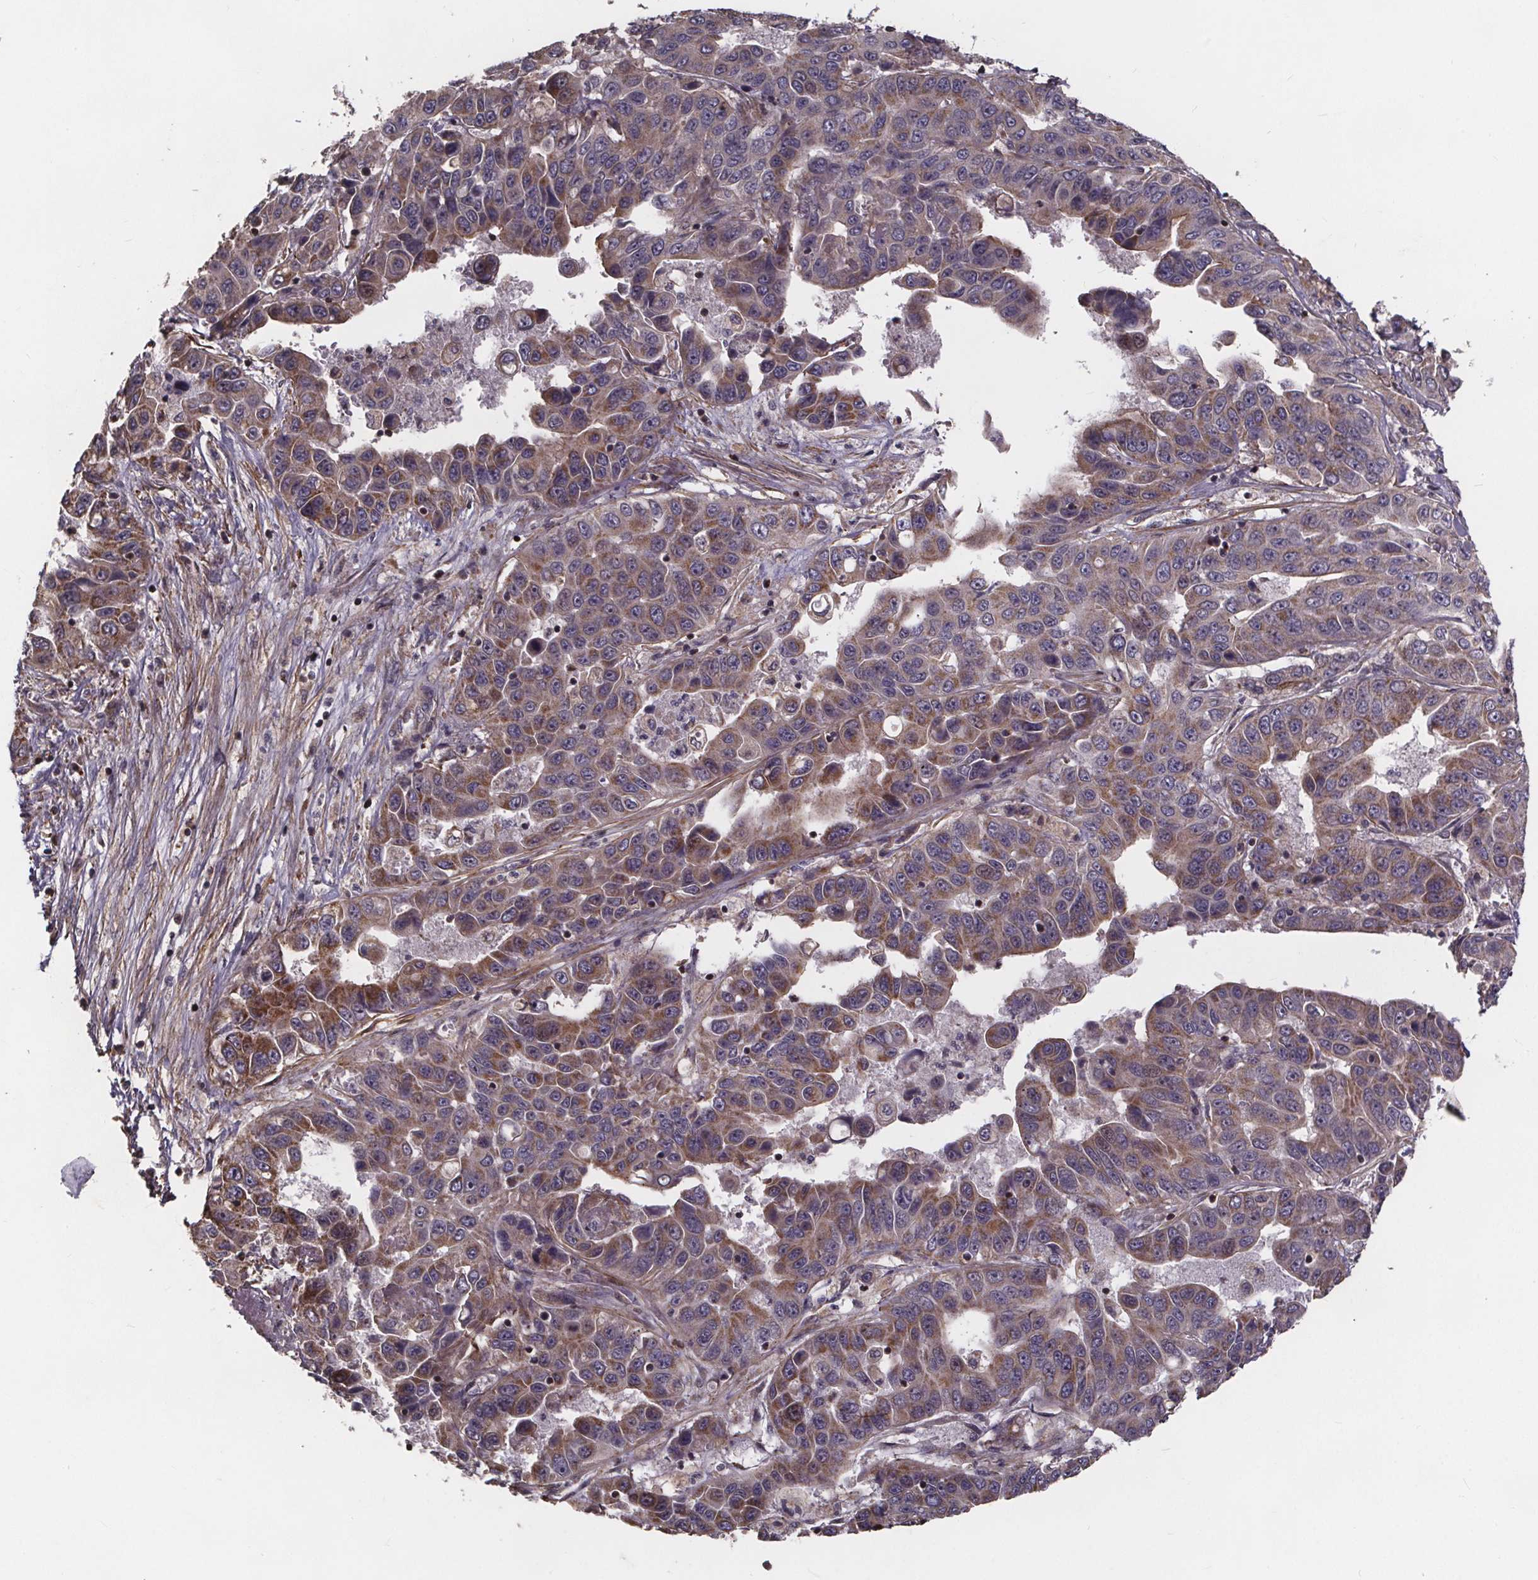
{"staining": {"intensity": "moderate", "quantity": ">75%", "location": "cytoplasmic/membranous"}, "tissue": "liver cancer", "cell_type": "Tumor cells", "image_type": "cancer", "snomed": [{"axis": "morphology", "description": "Cholangiocarcinoma"}, {"axis": "topography", "description": "Liver"}], "caption": "Protein staining of liver cholangiocarcinoma tissue exhibits moderate cytoplasmic/membranous staining in approximately >75% of tumor cells.", "gene": "YME1L1", "patient": {"sex": "female", "age": 52}}